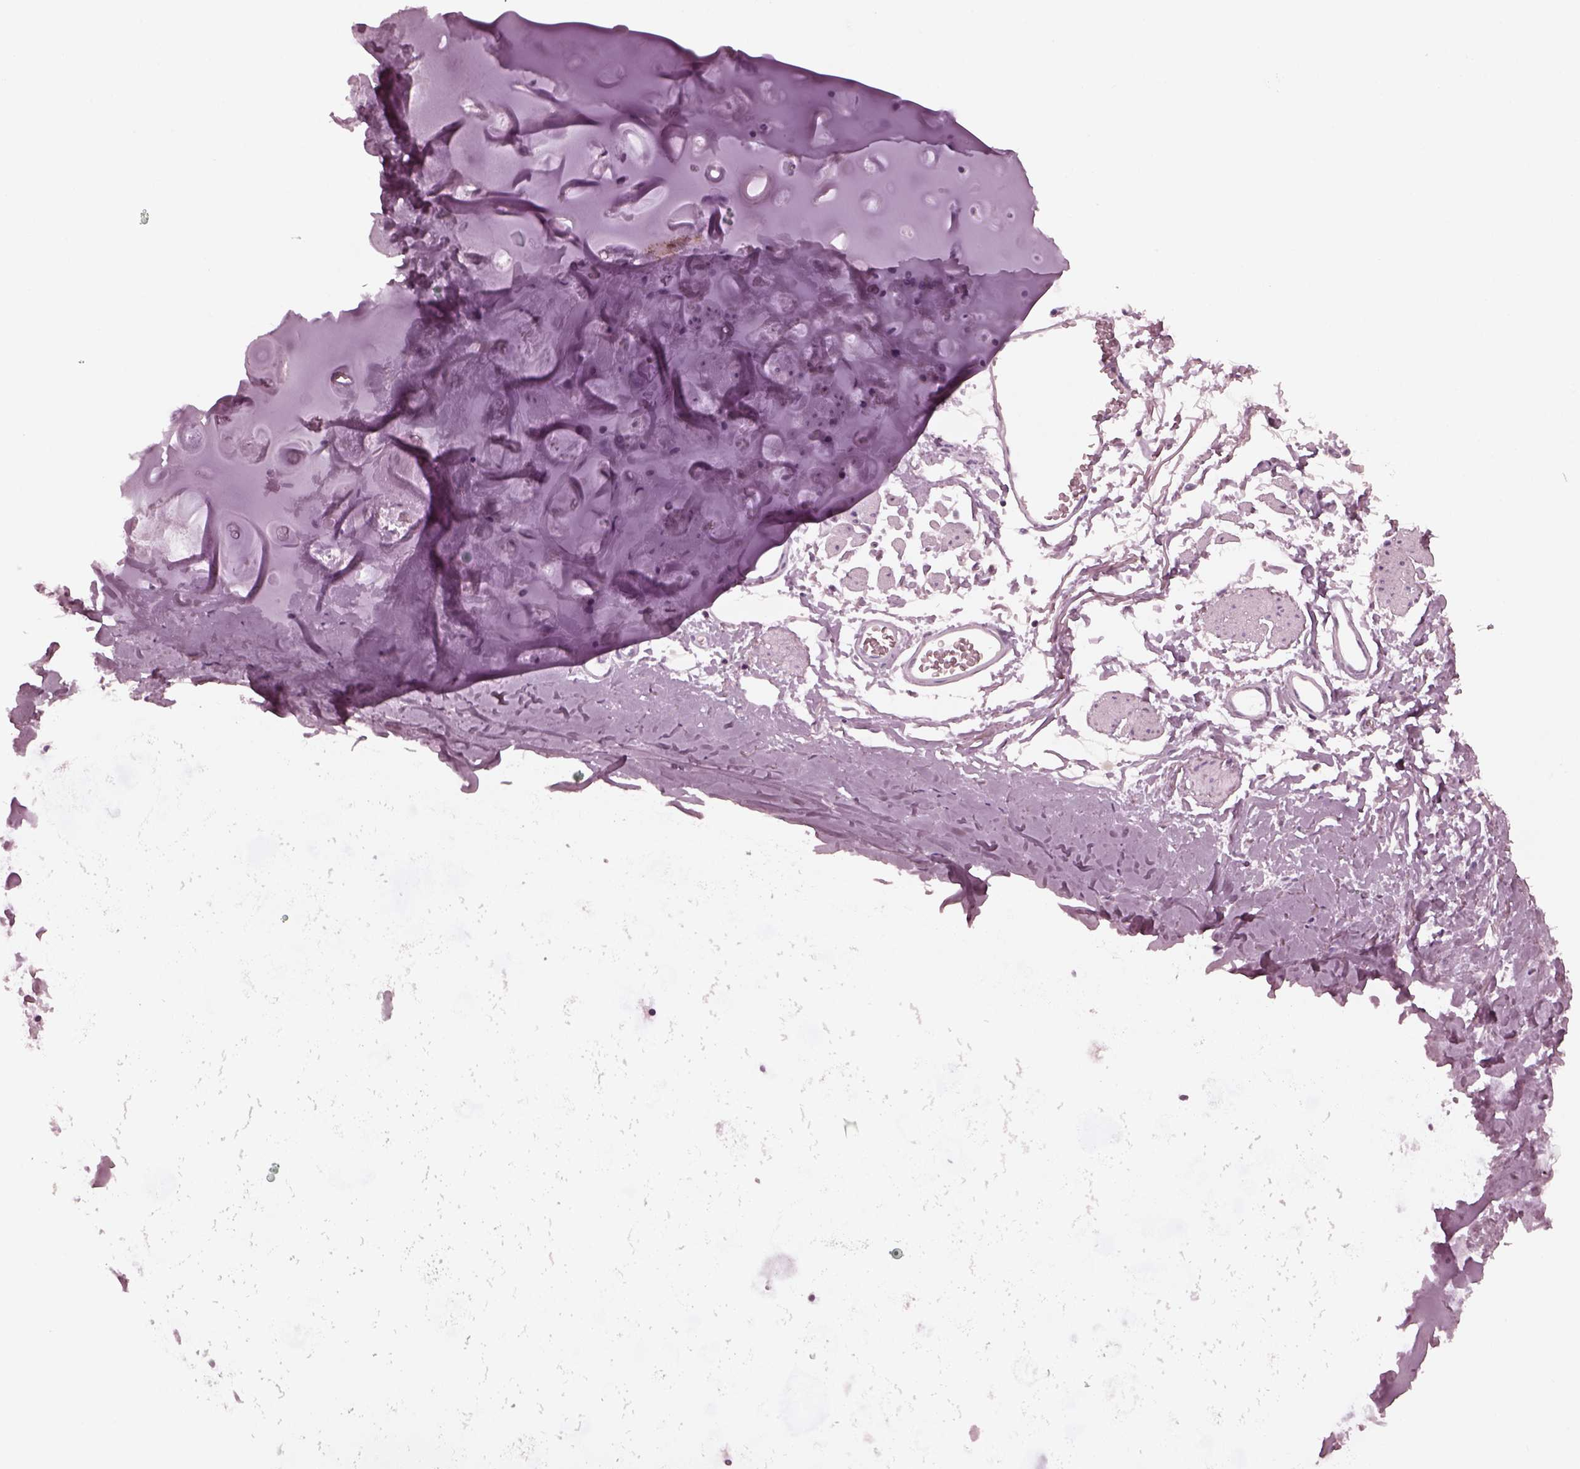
{"staining": {"intensity": "negative", "quantity": "none", "location": "none"}, "tissue": "adipose tissue", "cell_type": "Adipocytes", "image_type": "normal", "snomed": [{"axis": "morphology", "description": "Normal tissue, NOS"}, {"axis": "topography", "description": "Cartilage tissue"}, {"axis": "topography", "description": "Bronchus"}], "caption": "The image shows no staining of adipocytes in normal adipose tissue.", "gene": "CELSR3", "patient": {"sex": "female", "age": 79}}